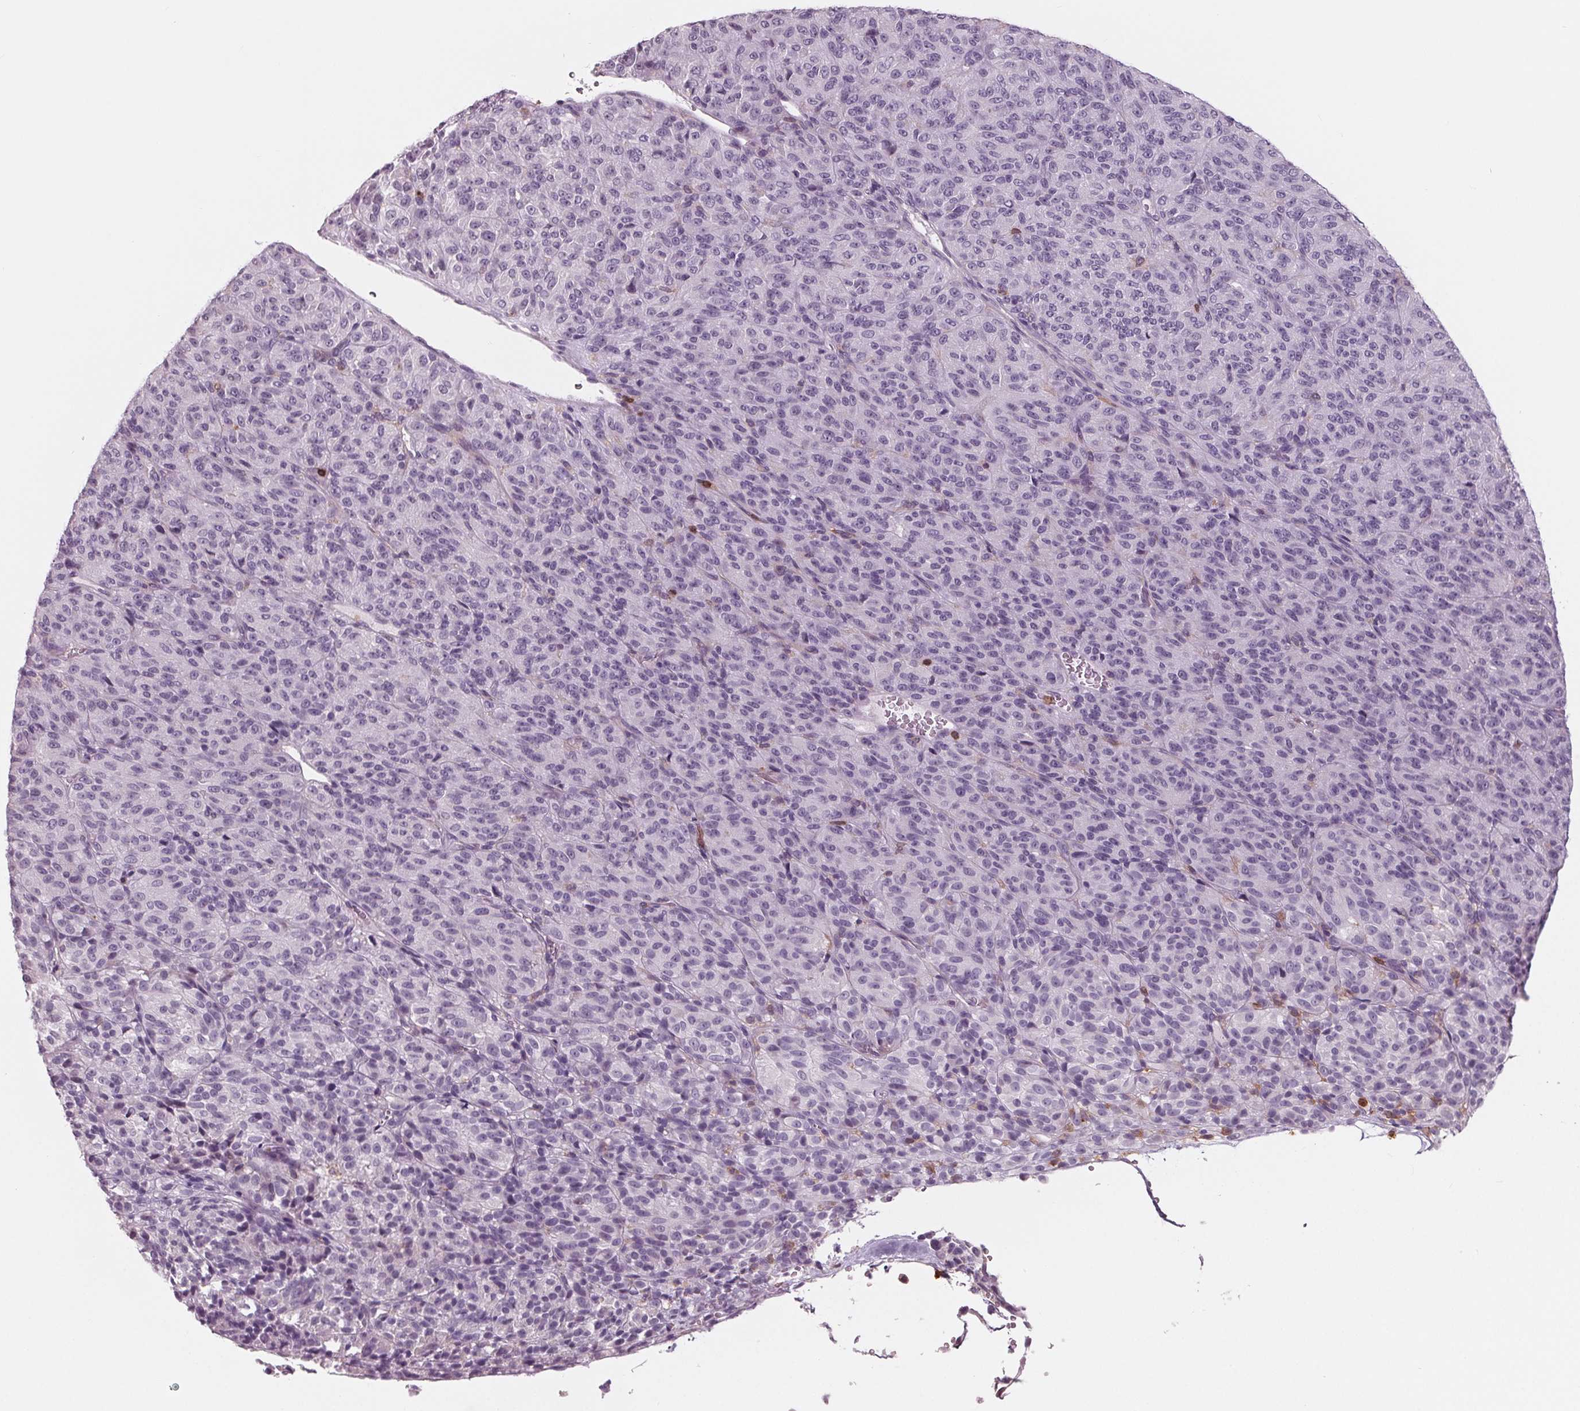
{"staining": {"intensity": "negative", "quantity": "none", "location": "none"}, "tissue": "melanoma", "cell_type": "Tumor cells", "image_type": "cancer", "snomed": [{"axis": "morphology", "description": "Malignant melanoma, Metastatic site"}, {"axis": "topography", "description": "Brain"}], "caption": "Immunohistochemistry photomicrograph of neoplastic tissue: malignant melanoma (metastatic site) stained with DAB (3,3'-diaminobenzidine) exhibits no significant protein positivity in tumor cells.", "gene": "ARHGAP25", "patient": {"sex": "female", "age": 56}}